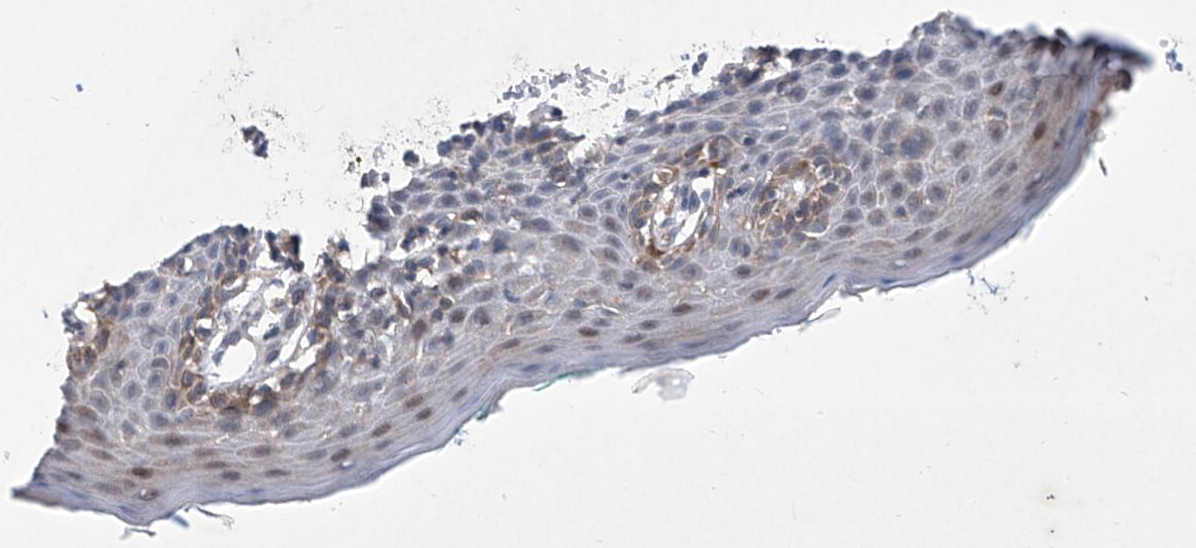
{"staining": {"intensity": "strong", "quantity": "25%-75%", "location": "cytoplasmic/membranous"}, "tissue": "skin", "cell_type": "Epidermal cells", "image_type": "normal", "snomed": [{"axis": "morphology", "description": "Normal tissue, NOS"}, {"axis": "topography", "description": "Vulva"}], "caption": "Protein analysis of normal skin reveals strong cytoplasmic/membranous staining in approximately 25%-75% of epidermal cells.", "gene": "KIFC2", "patient": {"sex": "female", "age": 66}}